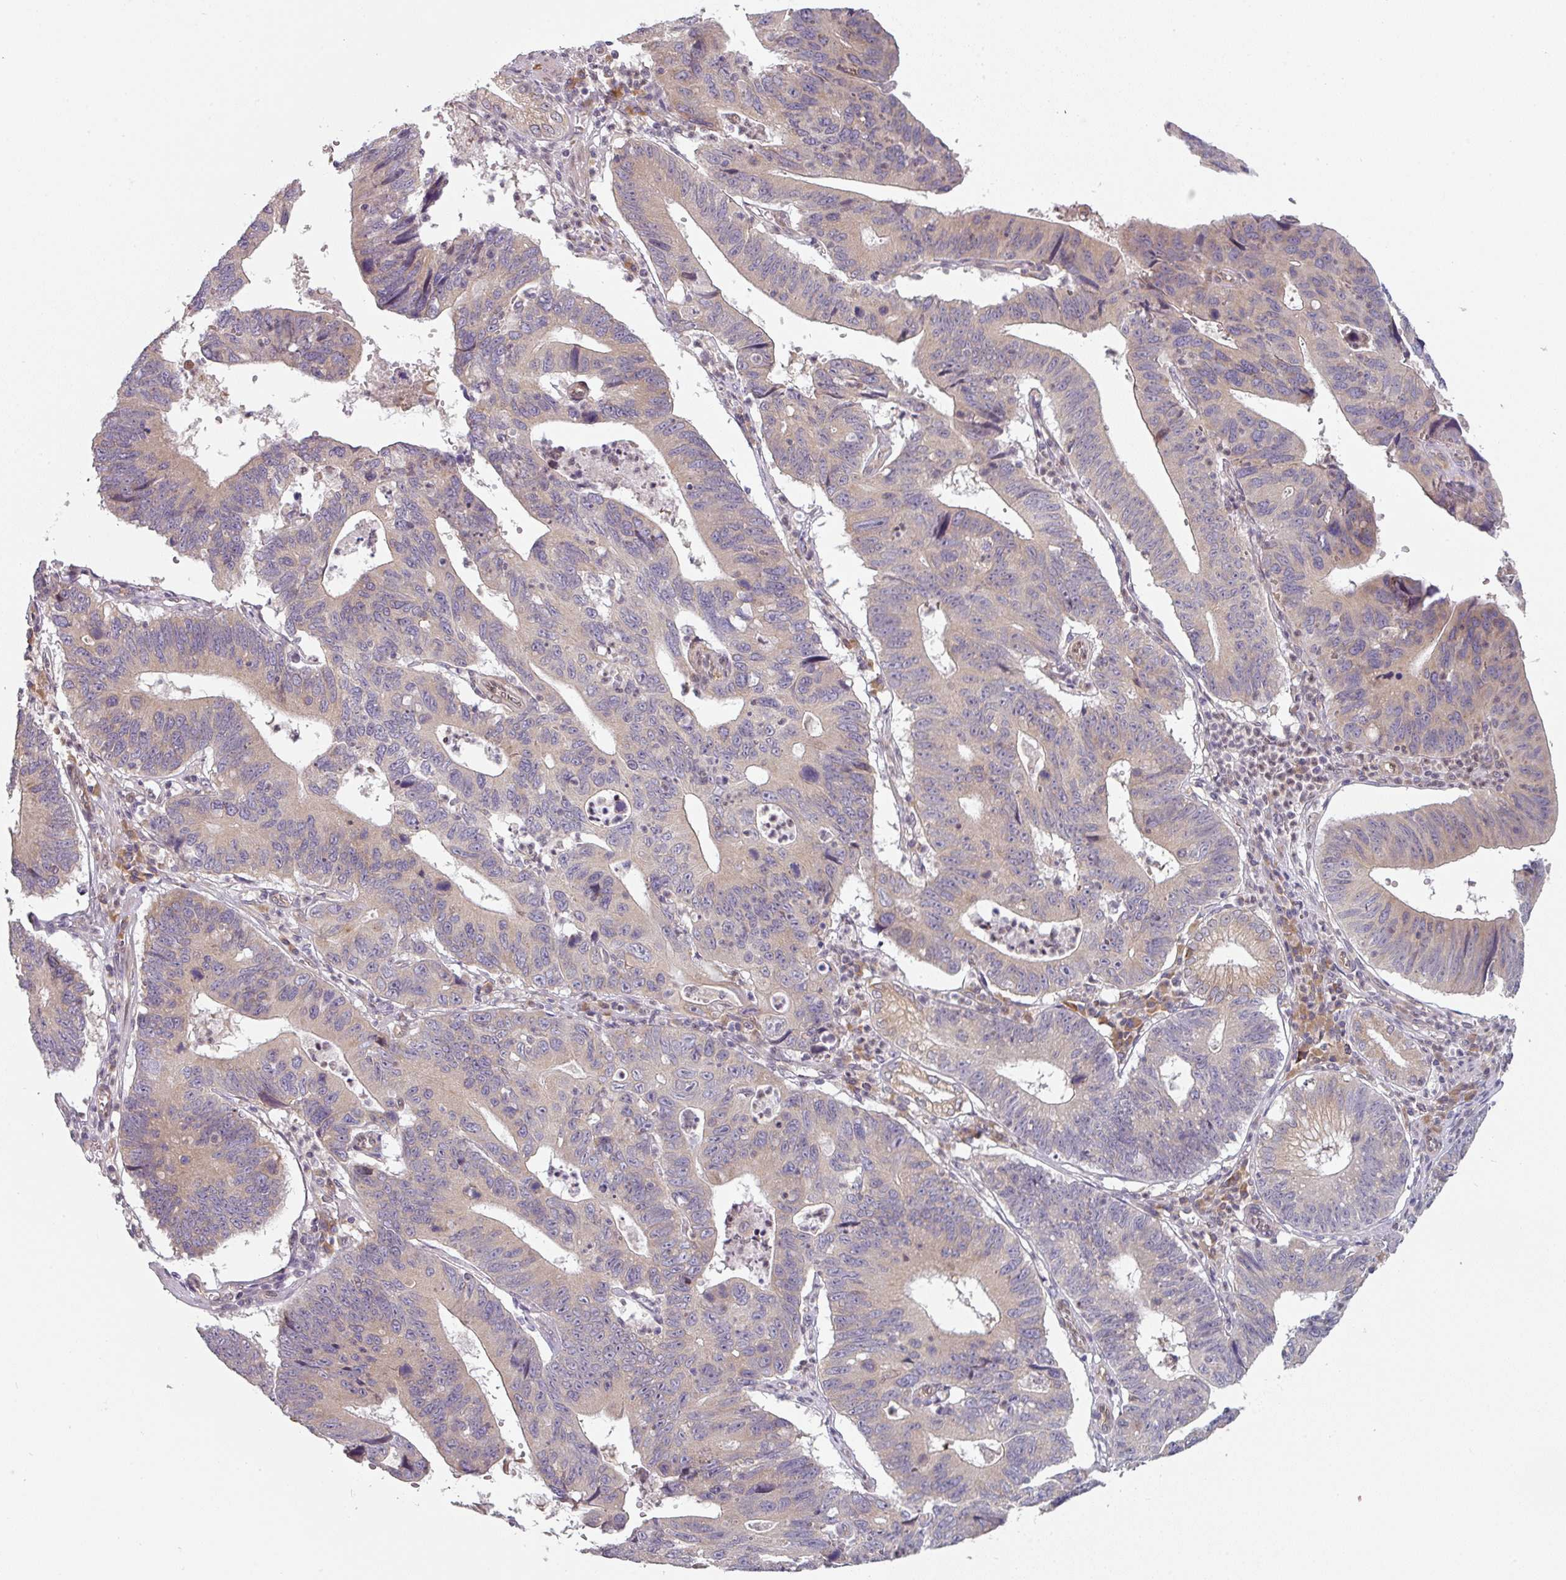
{"staining": {"intensity": "weak", "quantity": "<25%", "location": "cytoplasmic/membranous"}, "tissue": "stomach cancer", "cell_type": "Tumor cells", "image_type": "cancer", "snomed": [{"axis": "morphology", "description": "Adenocarcinoma, NOS"}, {"axis": "topography", "description": "Stomach"}], "caption": "IHC photomicrograph of neoplastic tissue: human stomach cancer (adenocarcinoma) stained with DAB (3,3'-diaminobenzidine) shows no significant protein staining in tumor cells.", "gene": "TAPT1", "patient": {"sex": "male", "age": 59}}